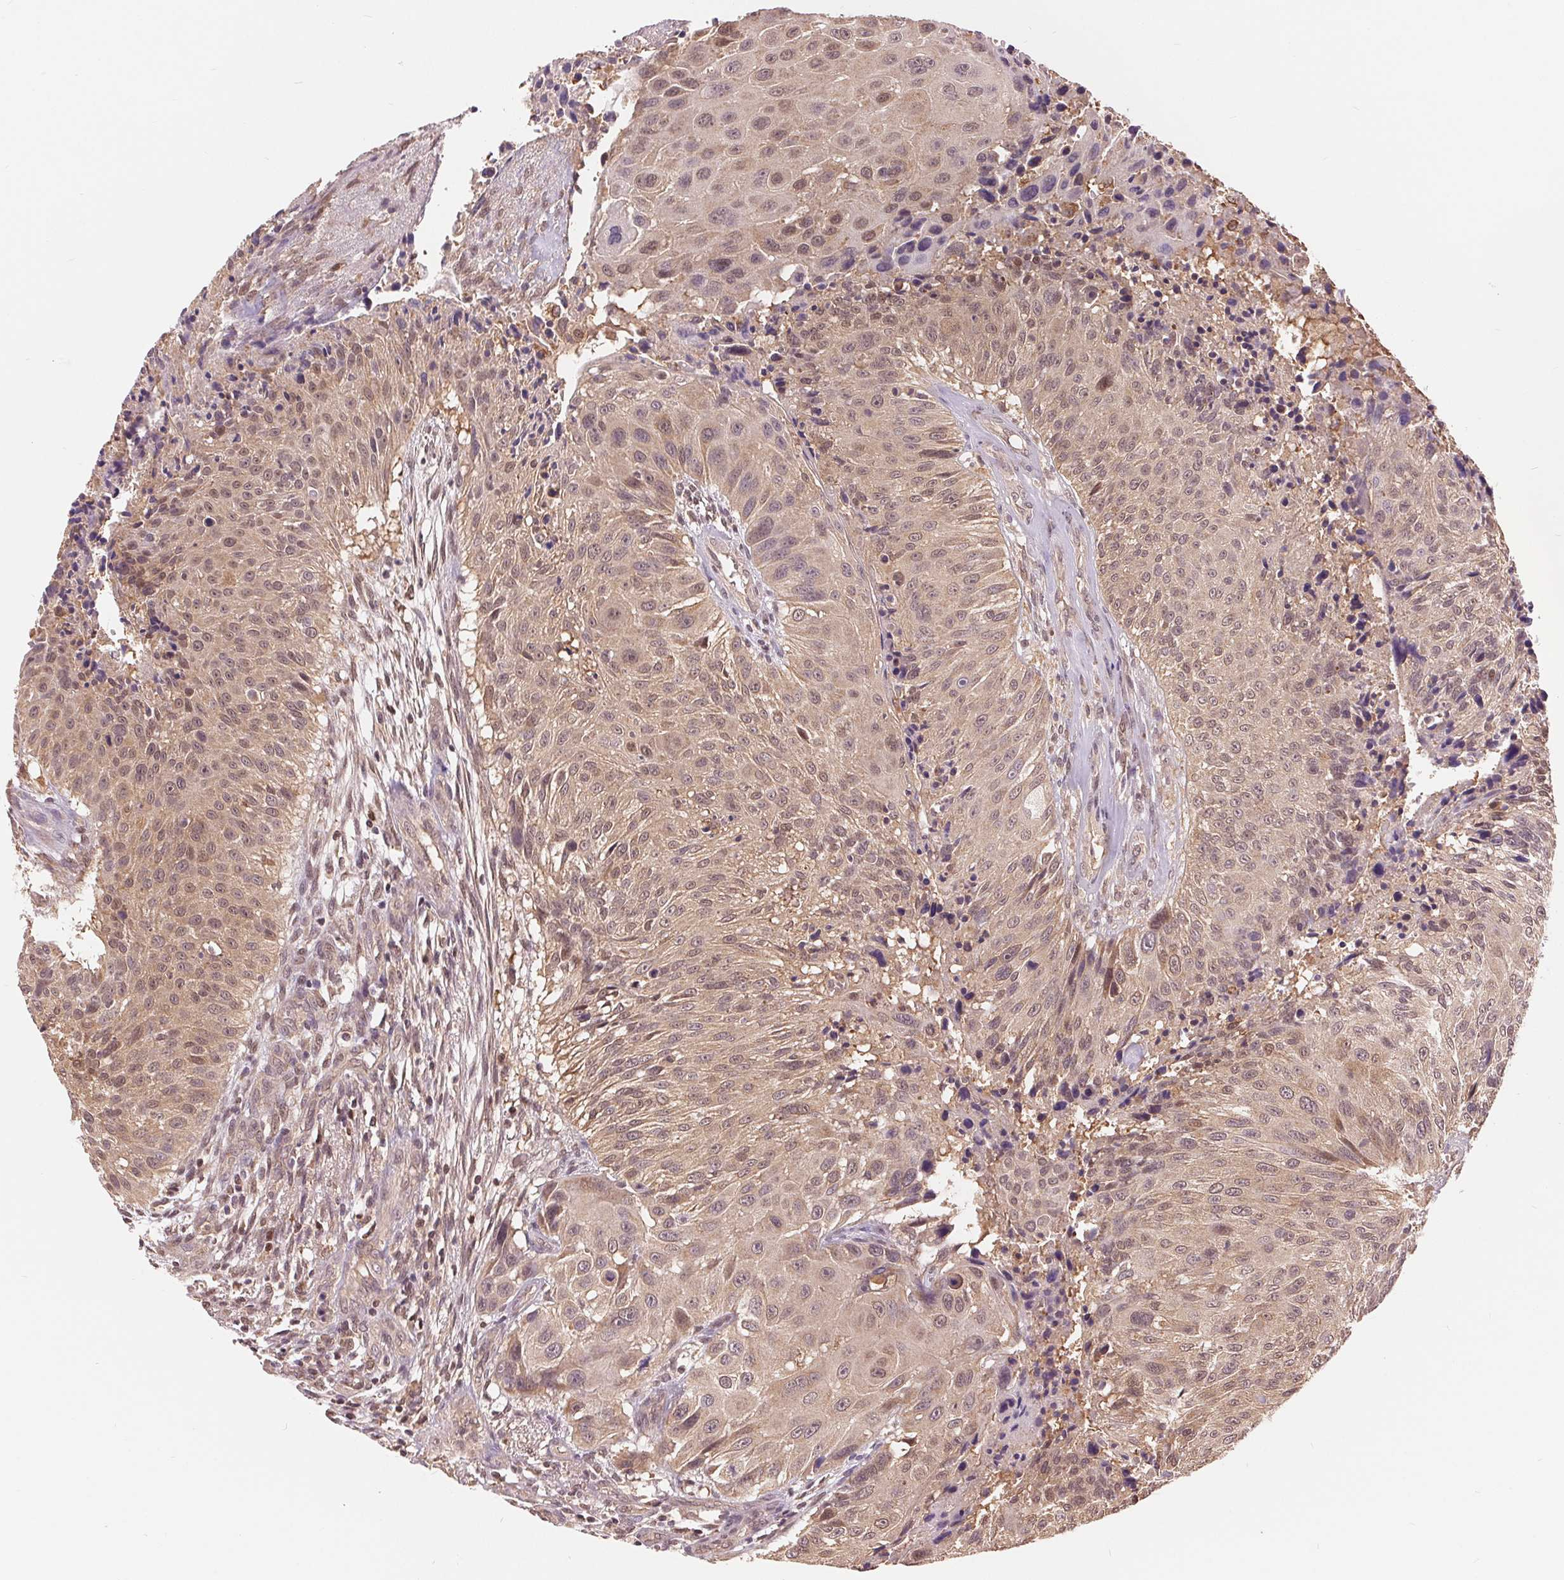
{"staining": {"intensity": "moderate", "quantity": ">75%", "location": "cytoplasmic/membranous,nuclear"}, "tissue": "urothelial cancer", "cell_type": "Tumor cells", "image_type": "cancer", "snomed": [{"axis": "morphology", "description": "Urothelial carcinoma, NOS"}, {"axis": "topography", "description": "Urinary bladder"}], "caption": "A medium amount of moderate cytoplasmic/membranous and nuclear staining is present in about >75% of tumor cells in urothelial cancer tissue.", "gene": "TMEM273", "patient": {"sex": "male", "age": 55}}